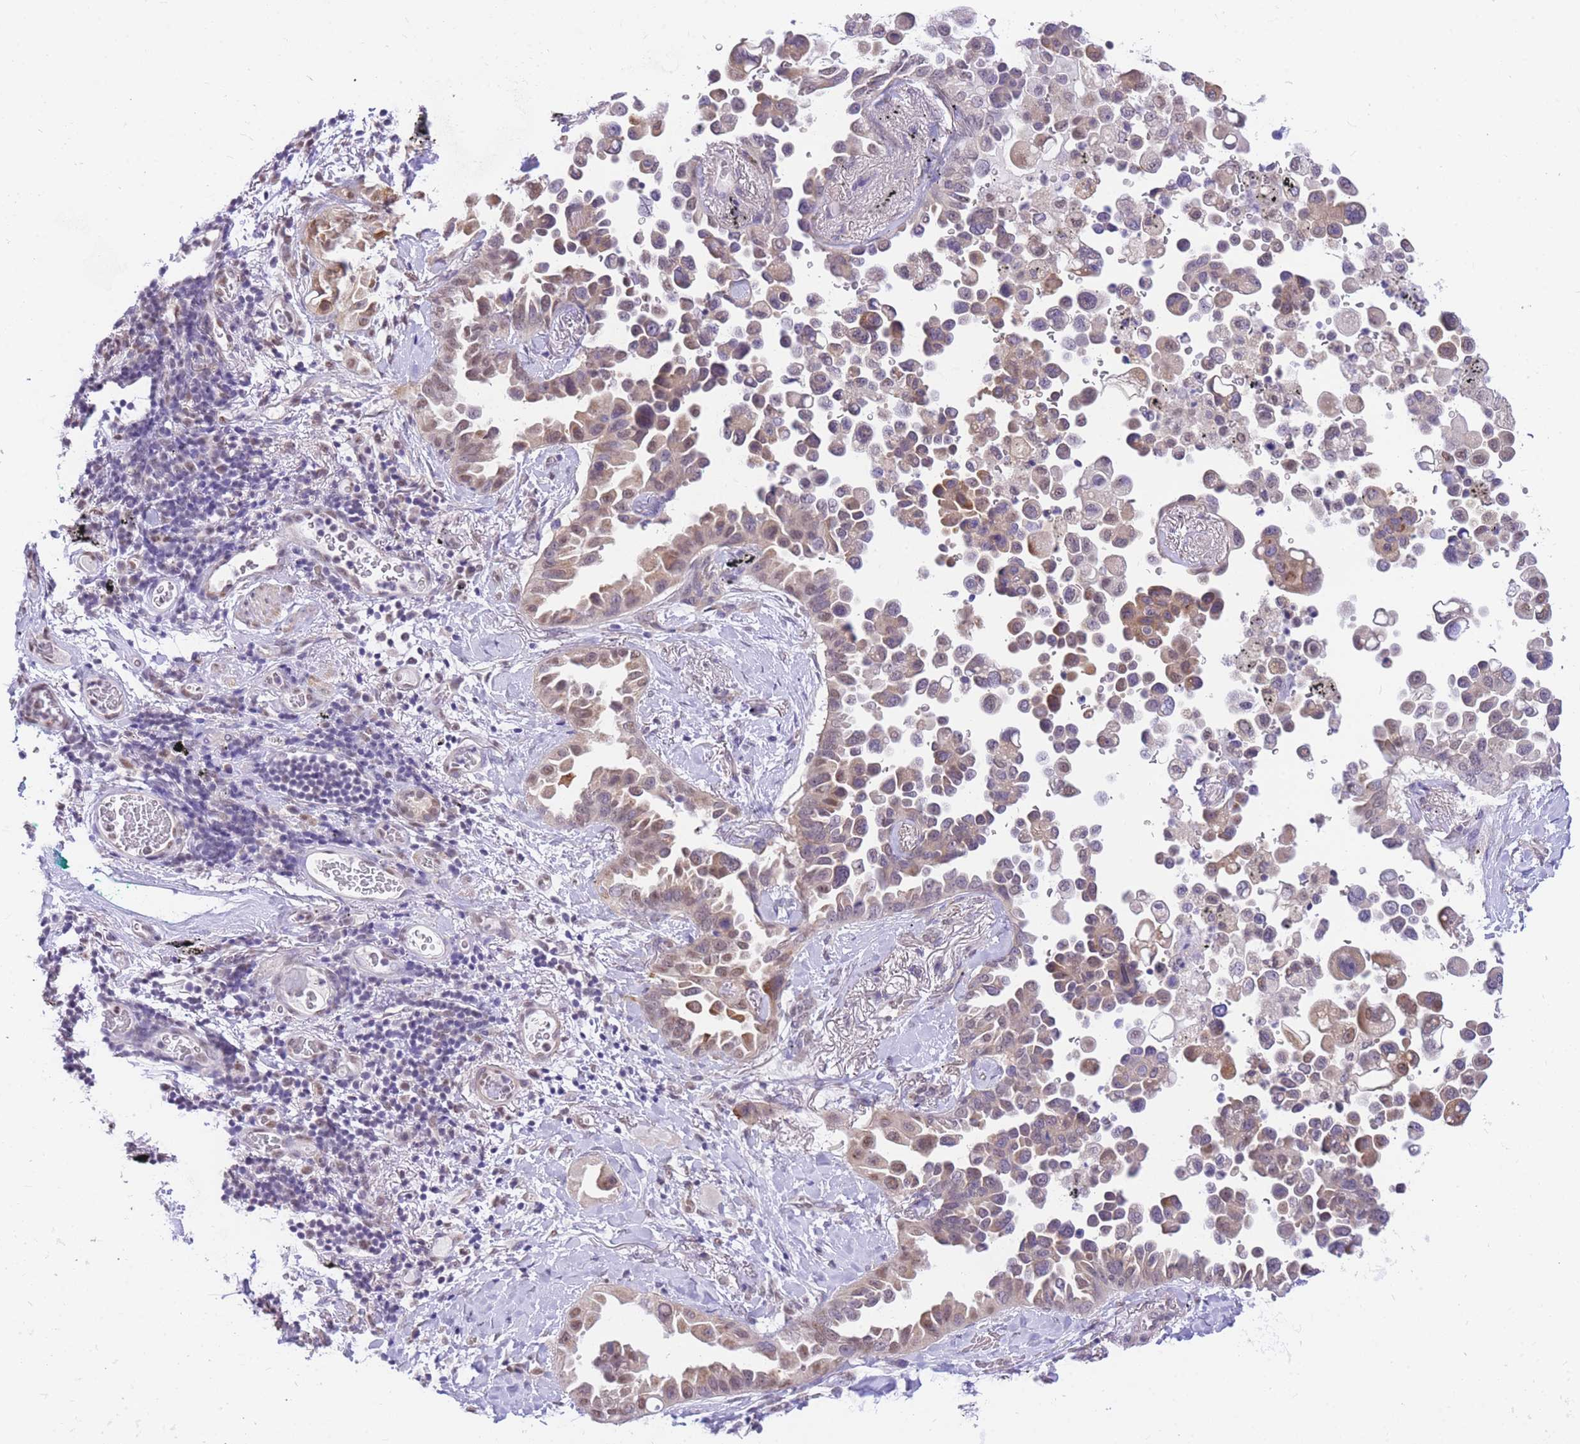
{"staining": {"intensity": "weak", "quantity": "<25%", "location": "nuclear"}, "tissue": "lung cancer", "cell_type": "Tumor cells", "image_type": "cancer", "snomed": [{"axis": "morphology", "description": "Adenocarcinoma, NOS"}, {"axis": "topography", "description": "Lung"}], "caption": "High magnification brightfield microscopy of lung cancer stained with DAB (brown) and counterstained with hematoxylin (blue): tumor cells show no significant expression.", "gene": "S100PBP", "patient": {"sex": "female", "age": 67}}